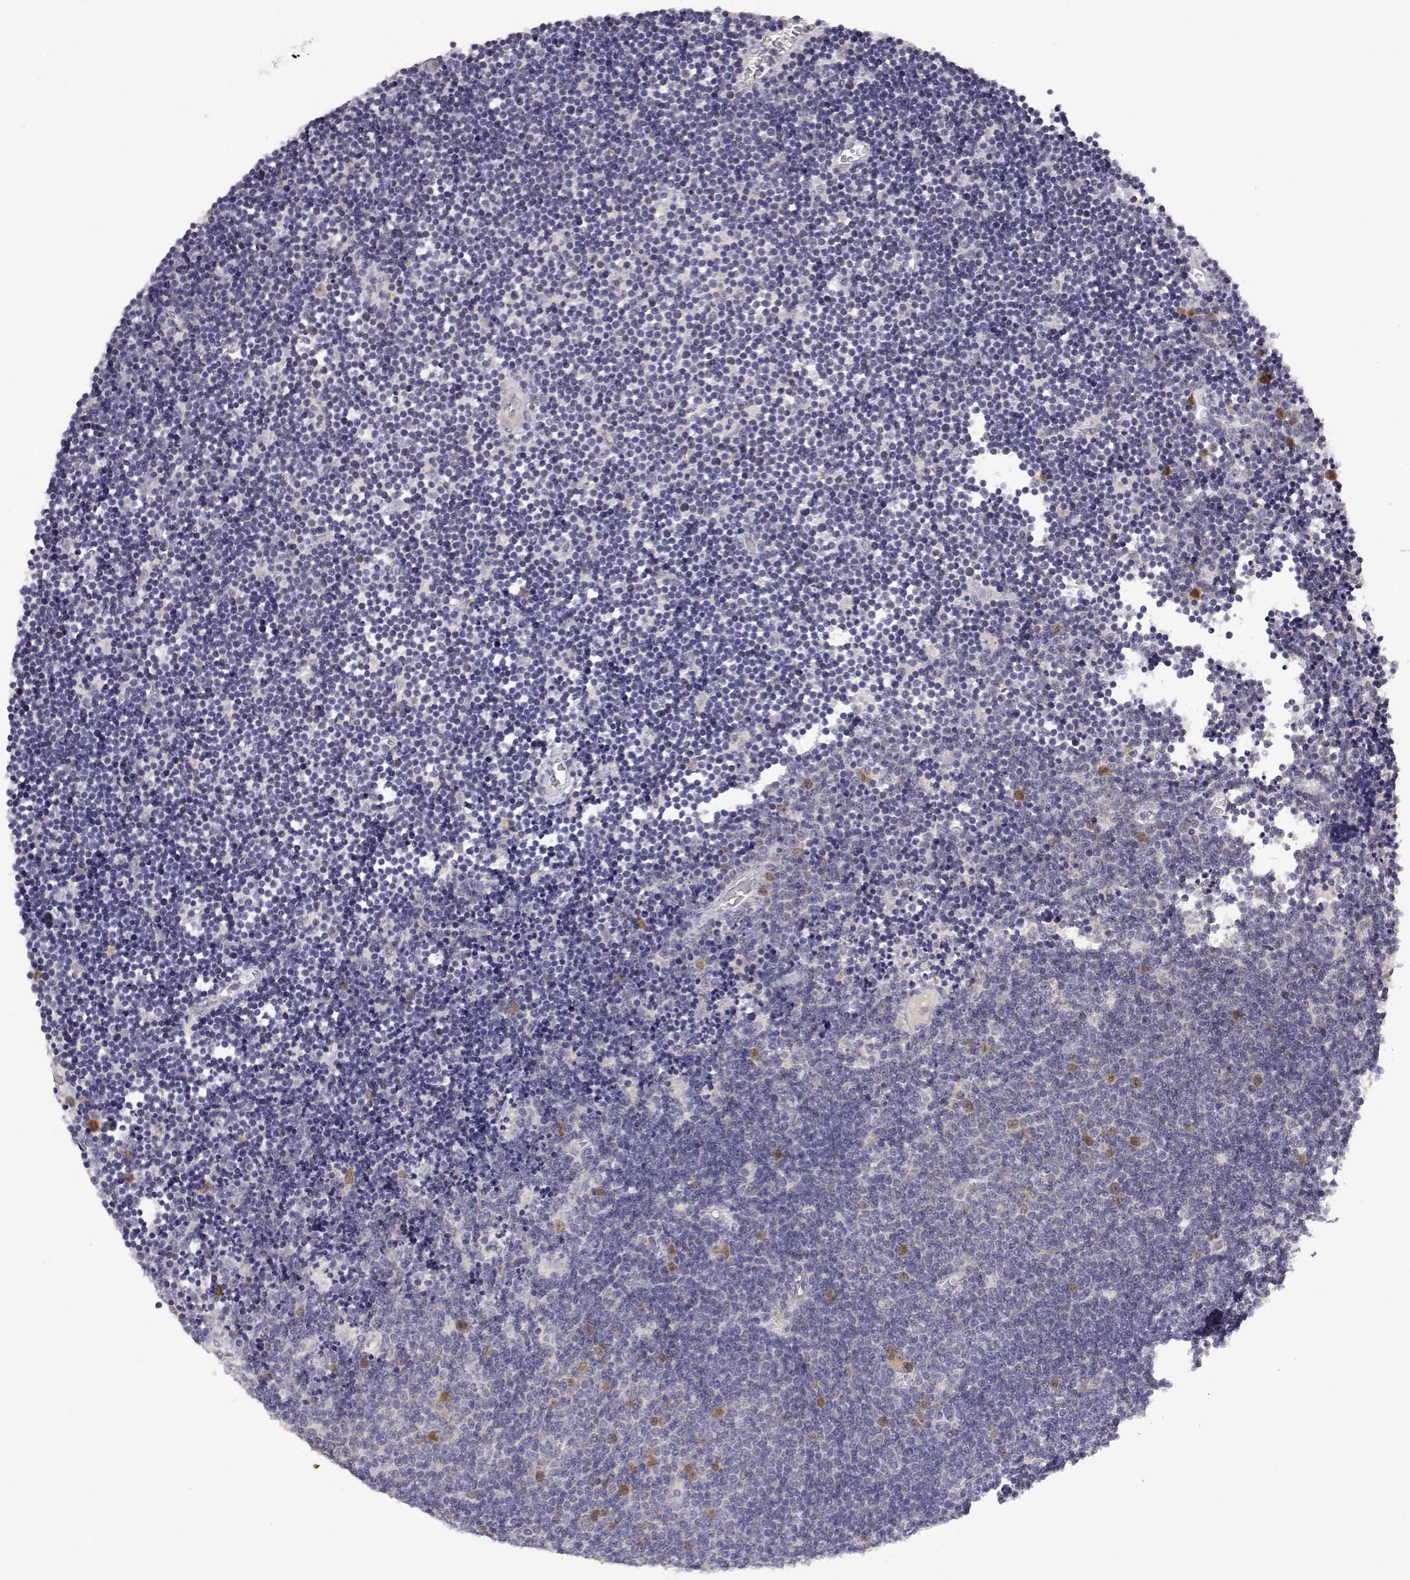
{"staining": {"intensity": "negative", "quantity": "none", "location": "none"}, "tissue": "lymphoma", "cell_type": "Tumor cells", "image_type": "cancer", "snomed": [{"axis": "morphology", "description": "Malignant lymphoma, non-Hodgkin's type, Low grade"}, {"axis": "topography", "description": "Brain"}], "caption": "Immunohistochemistry (IHC) histopathology image of neoplastic tissue: malignant lymphoma, non-Hodgkin's type (low-grade) stained with DAB (3,3'-diaminobenzidine) shows no significant protein positivity in tumor cells.", "gene": "RAD51", "patient": {"sex": "female", "age": 66}}